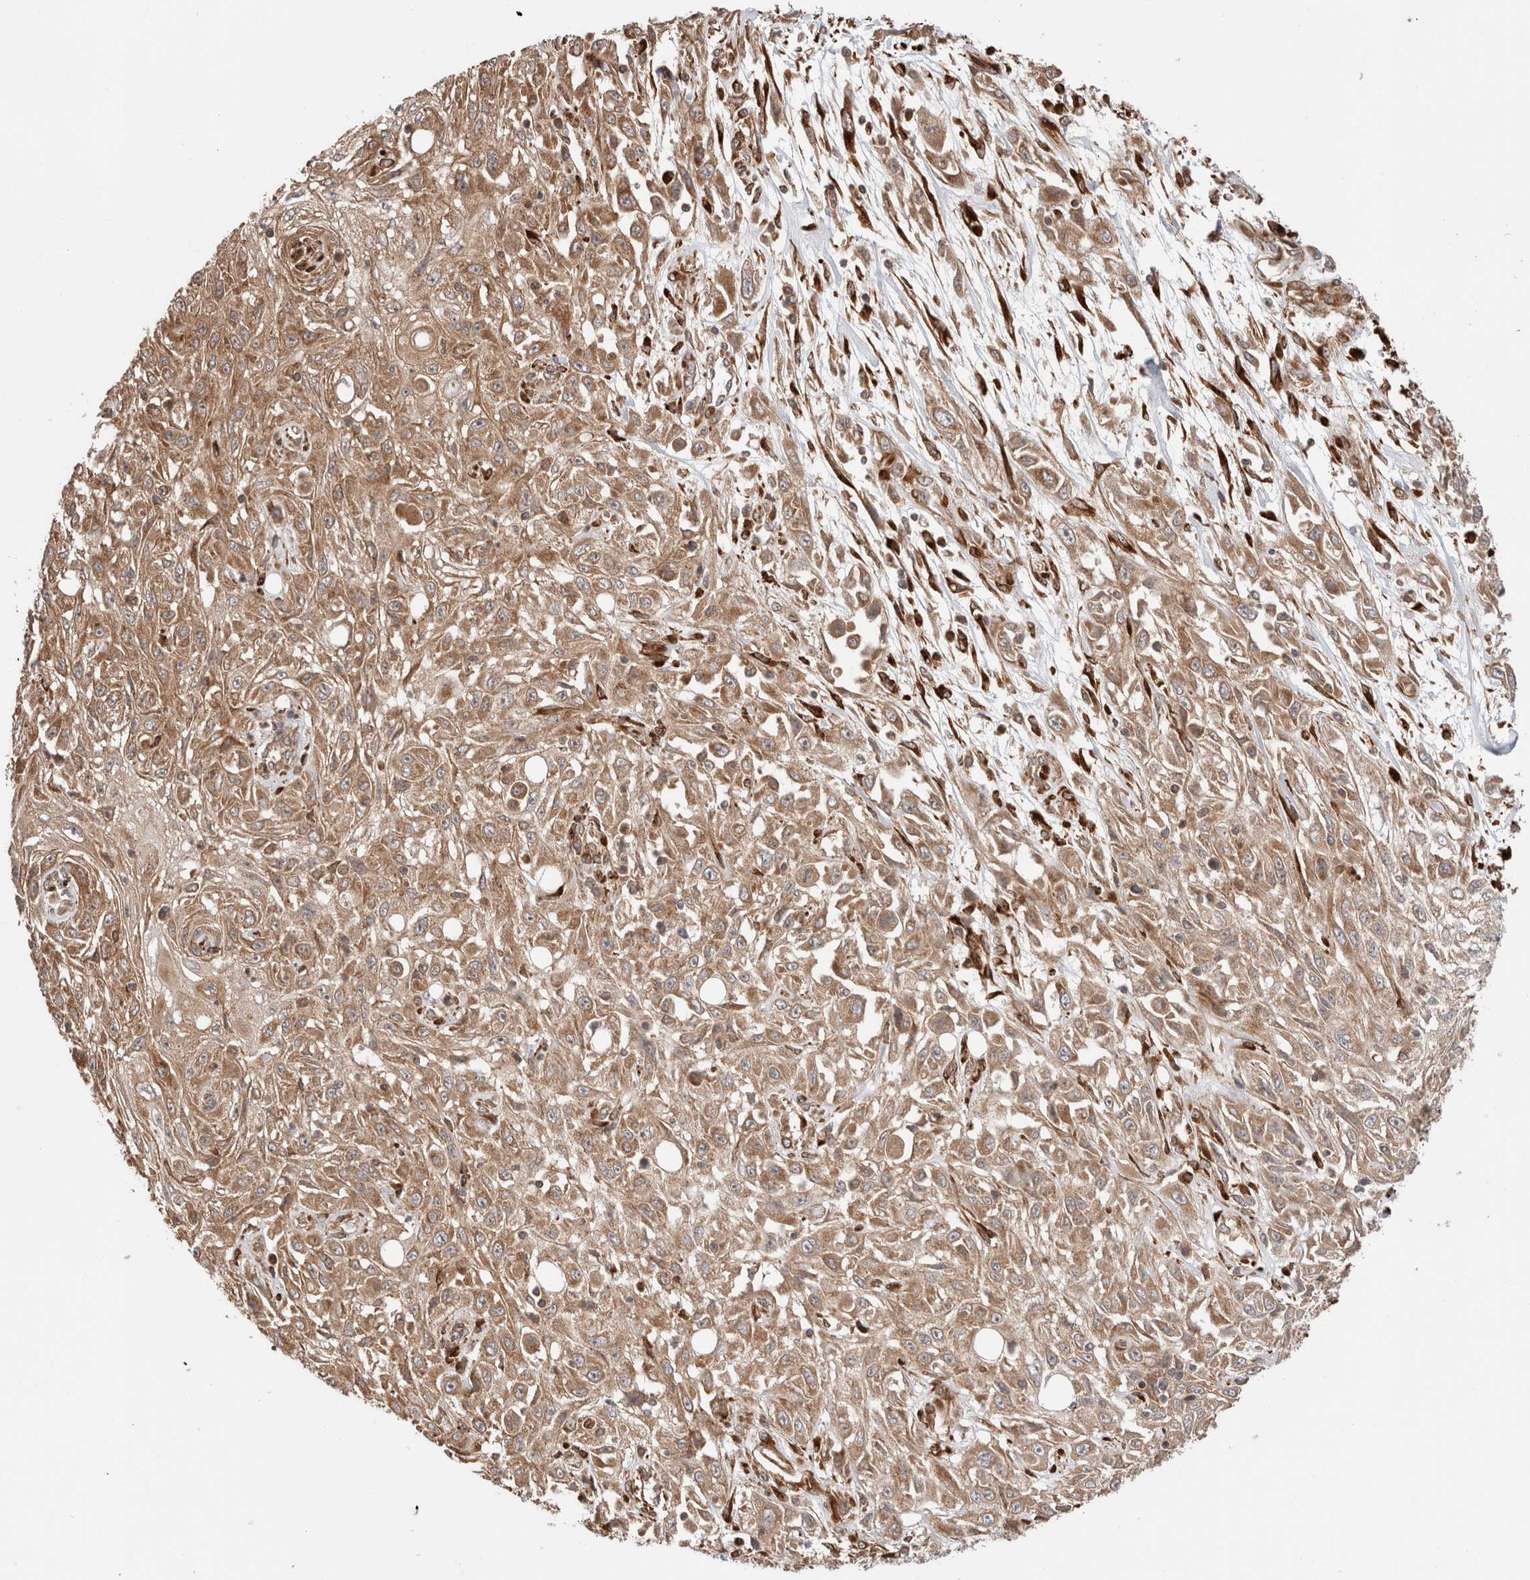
{"staining": {"intensity": "moderate", "quantity": ">75%", "location": "cytoplasmic/membranous"}, "tissue": "skin cancer", "cell_type": "Tumor cells", "image_type": "cancer", "snomed": [{"axis": "morphology", "description": "Squamous cell carcinoma, NOS"}, {"axis": "morphology", "description": "Squamous cell carcinoma, metastatic, NOS"}, {"axis": "topography", "description": "Skin"}, {"axis": "topography", "description": "Lymph node"}], "caption": "A micrograph of skin squamous cell carcinoma stained for a protein displays moderate cytoplasmic/membranous brown staining in tumor cells.", "gene": "ZNF649", "patient": {"sex": "male", "age": 75}}